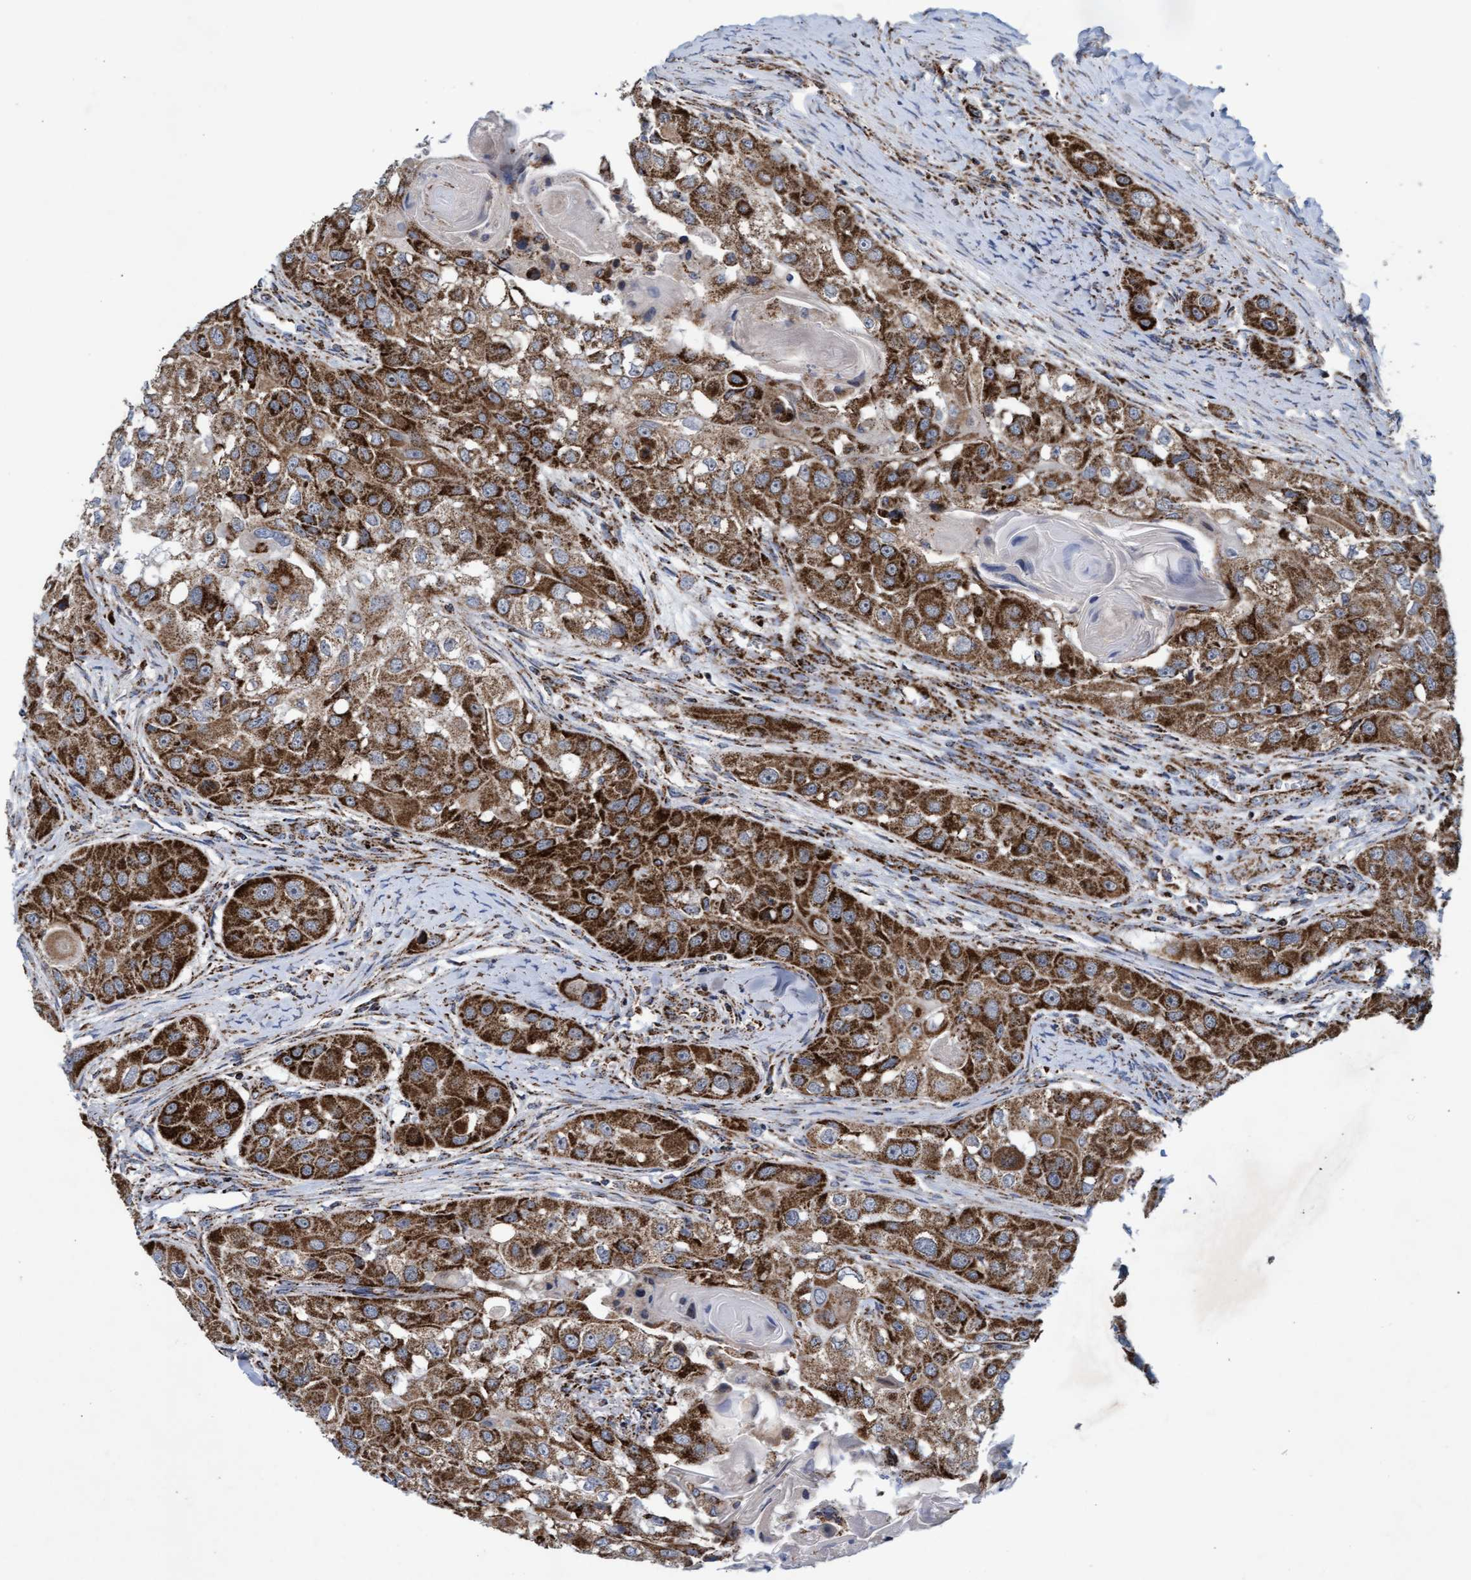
{"staining": {"intensity": "strong", "quantity": ">75%", "location": "cytoplasmic/membranous"}, "tissue": "head and neck cancer", "cell_type": "Tumor cells", "image_type": "cancer", "snomed": [{"axis": "morphology", "description": "Normal tissue, NOS"}, {"axis": "morphology", "description": "Squamous cell carcinoma, NOS"}, {"axis": "topography", "description": "Skeletal muscle"}, {"axis": "topography", "description": "Head-Neck"}], "caption": "Immunohistochemical staining of head and neck cancer exhibits high levels of strong cytoplasmic/membranous staining in about >75% of tumor cells.", "gene": "MRPL38", "patient": {"sex": "male", "age": 51}}